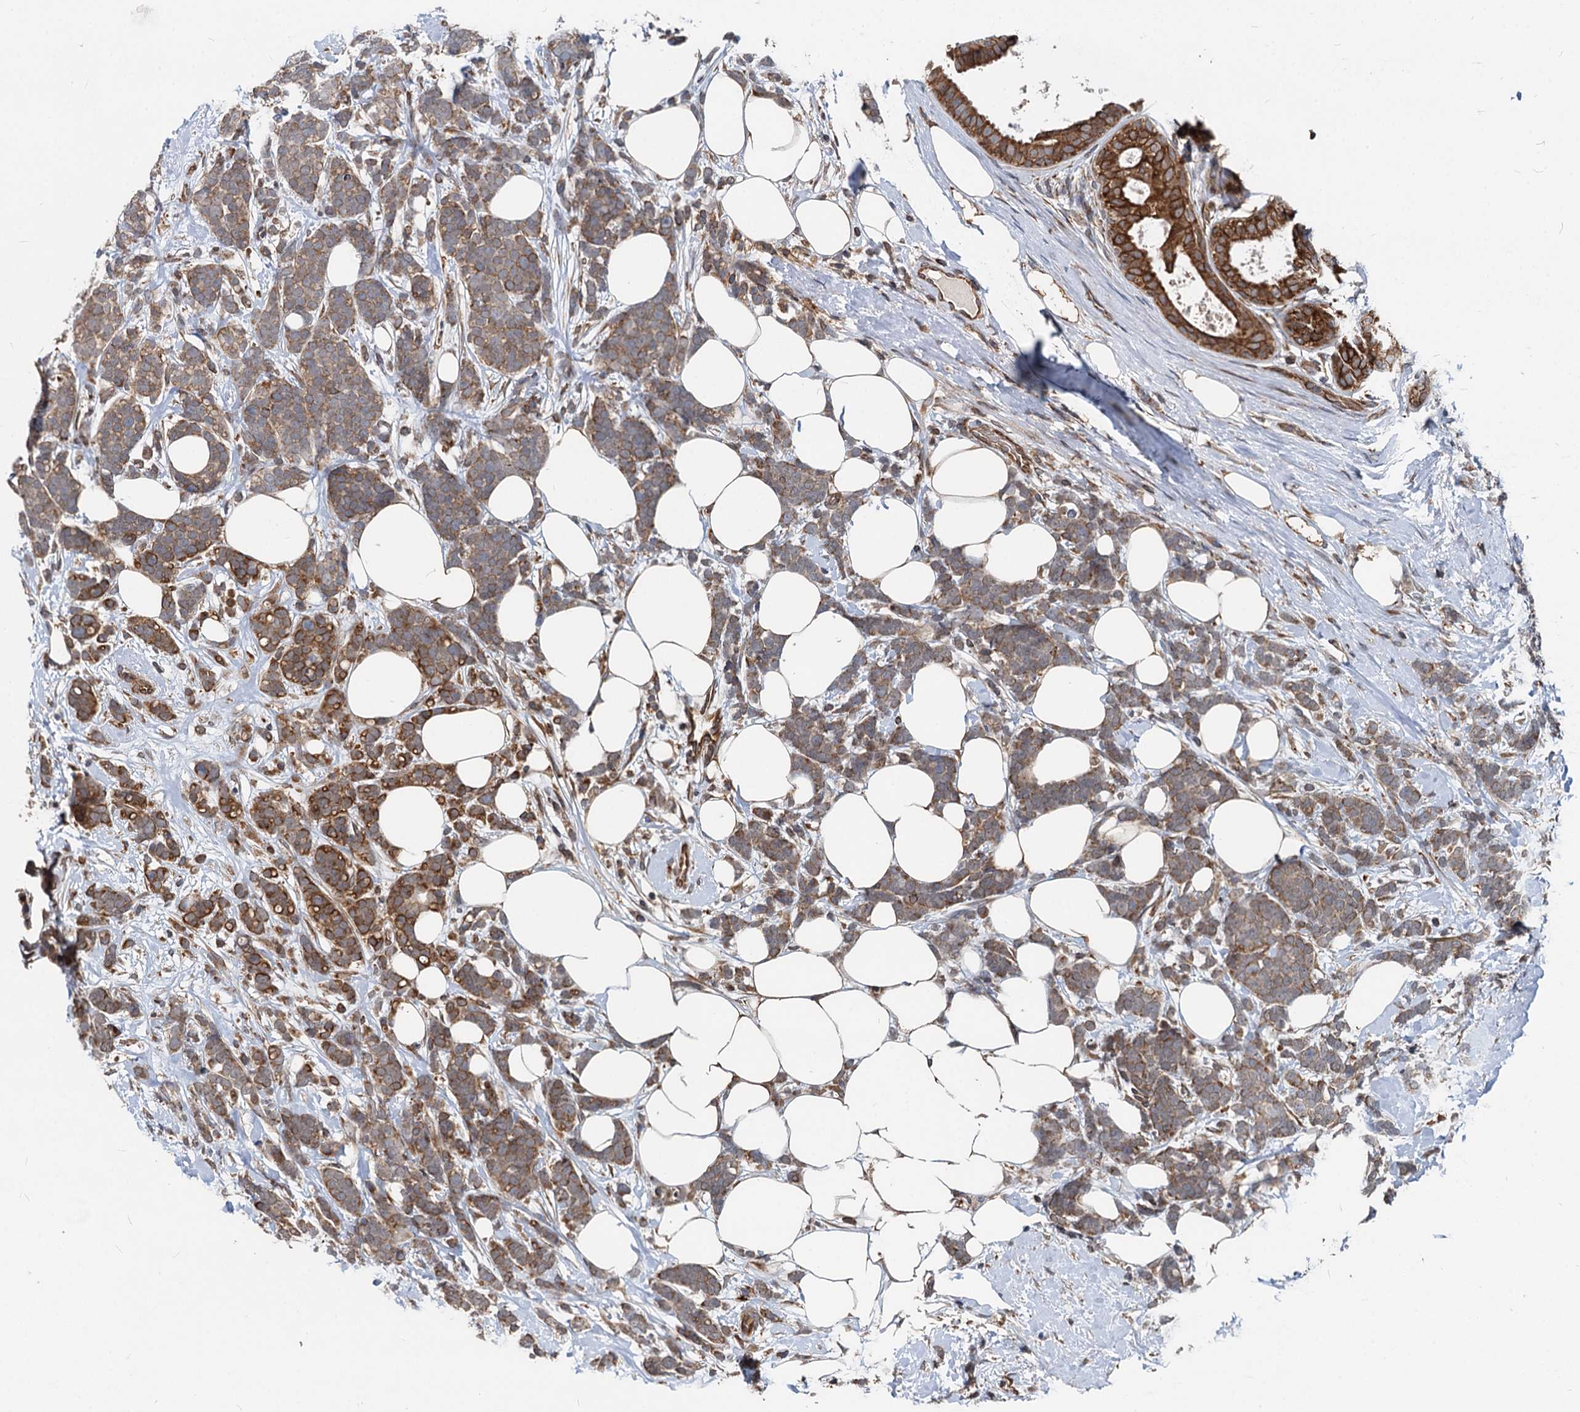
{"staining": {"intensity": "moderate", "quantity": ">75%", "location": "cytoplasmic/membranous"}, "tissue": "breast cancer", "cell_type": "Tumor cells", "image_type": "cancer", "snomed": [{"axis": "morphology", "description": "Lobular carcinoma"}, {"axis": "topography", "description": "Breast"}], "caption": "Immunohistochemistry (IHC) photomicrograph of human lobular carcinoma (breast) stained for a protein (brown), which shows medium levels of moderate cytoplasmic/membranous positivity in about >75% of tumor cells.", "gene": "STIM1", "patient": {"sex": "female", "age": 58}}